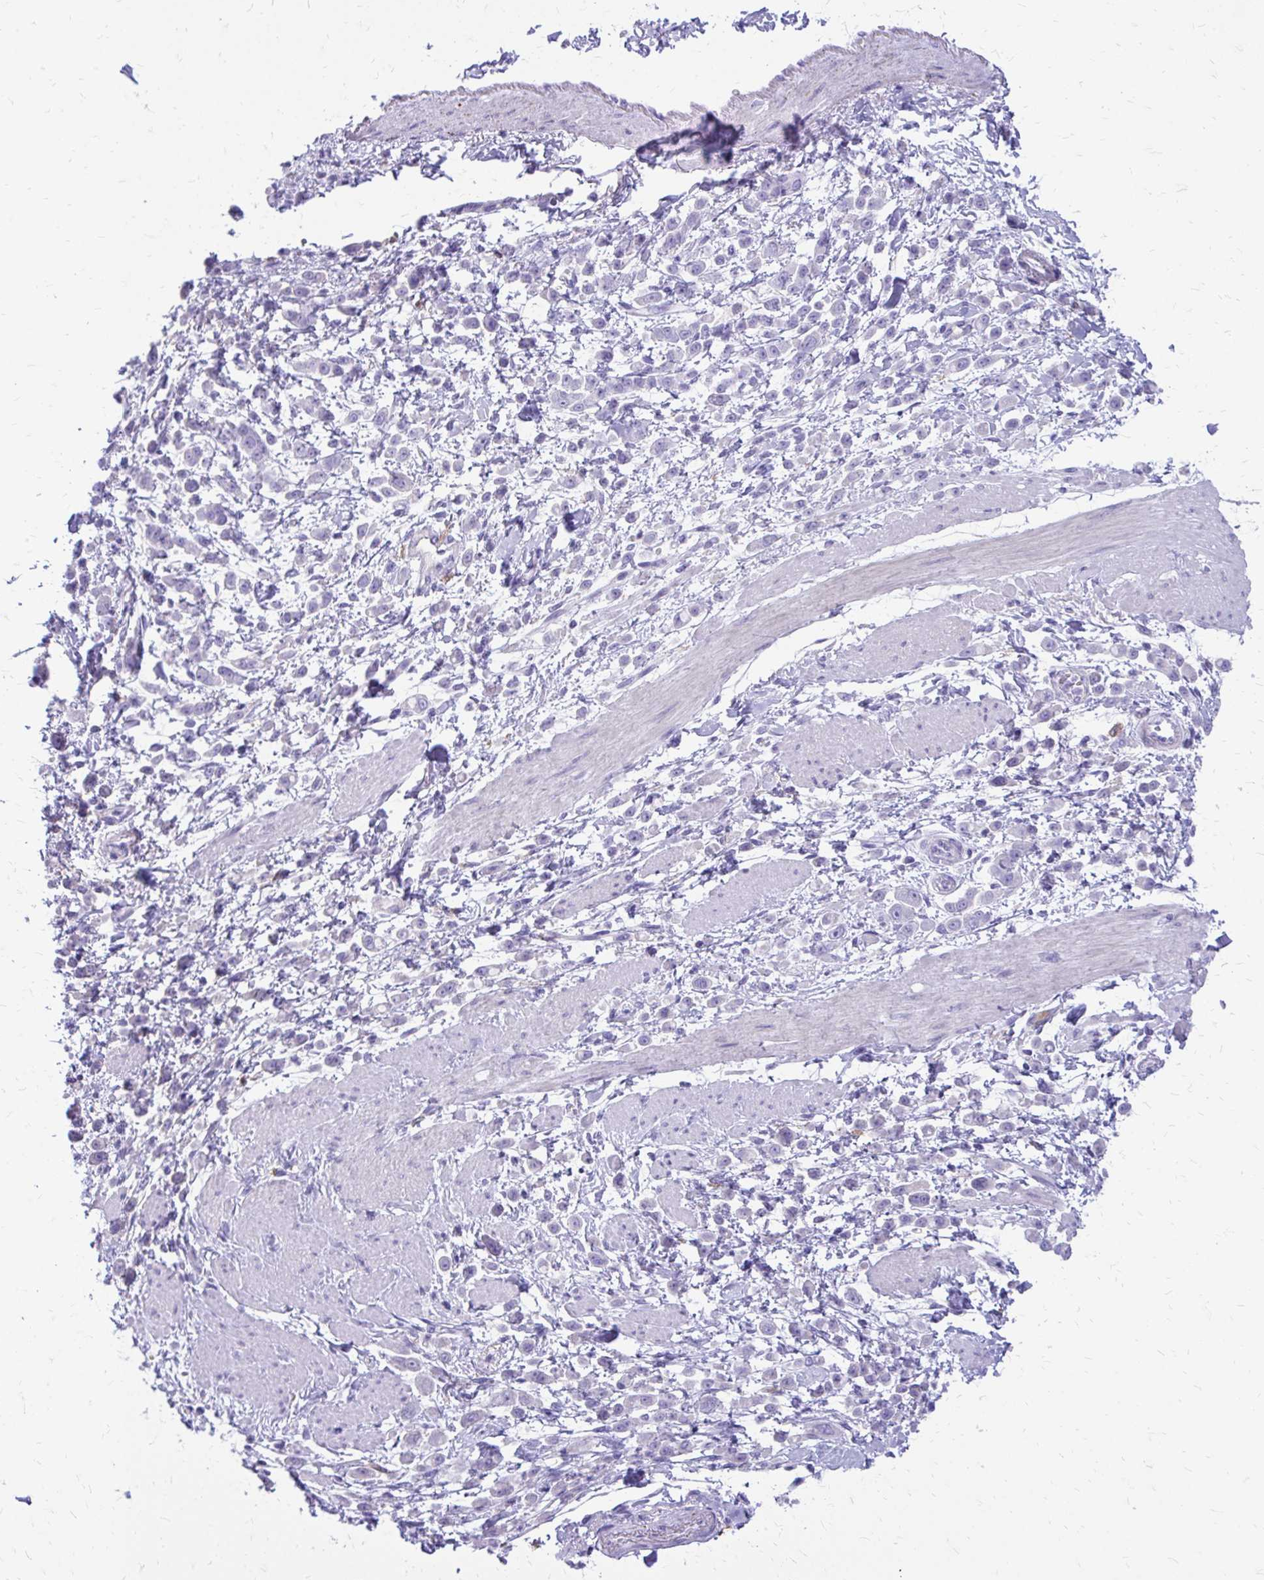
{"staining": {"intensity": "negative", "quantity": "none", "location": "none"}, "tissue": "pancreatic cancer", "cell_type": "Tumor cells", "image_type": "cancer", "snomed": [{"axis": "morphology", "description": "Normal tissue, NOS"}, {"axis": "morphology", "description": "Adenocarcinoma, NOS"}, {"axis": "topography", "description": "Pancreas"}], "caption": "An immunohistochemistry (IHC) micrograph of pancreatic cancer (adenocarcinoma) is shown. There is no staining in tumor cells of pancreatic cancer (adenocarcinoma).", "gene": "SIGLEC11", "patient": {"sex": "female", "age": 64}}